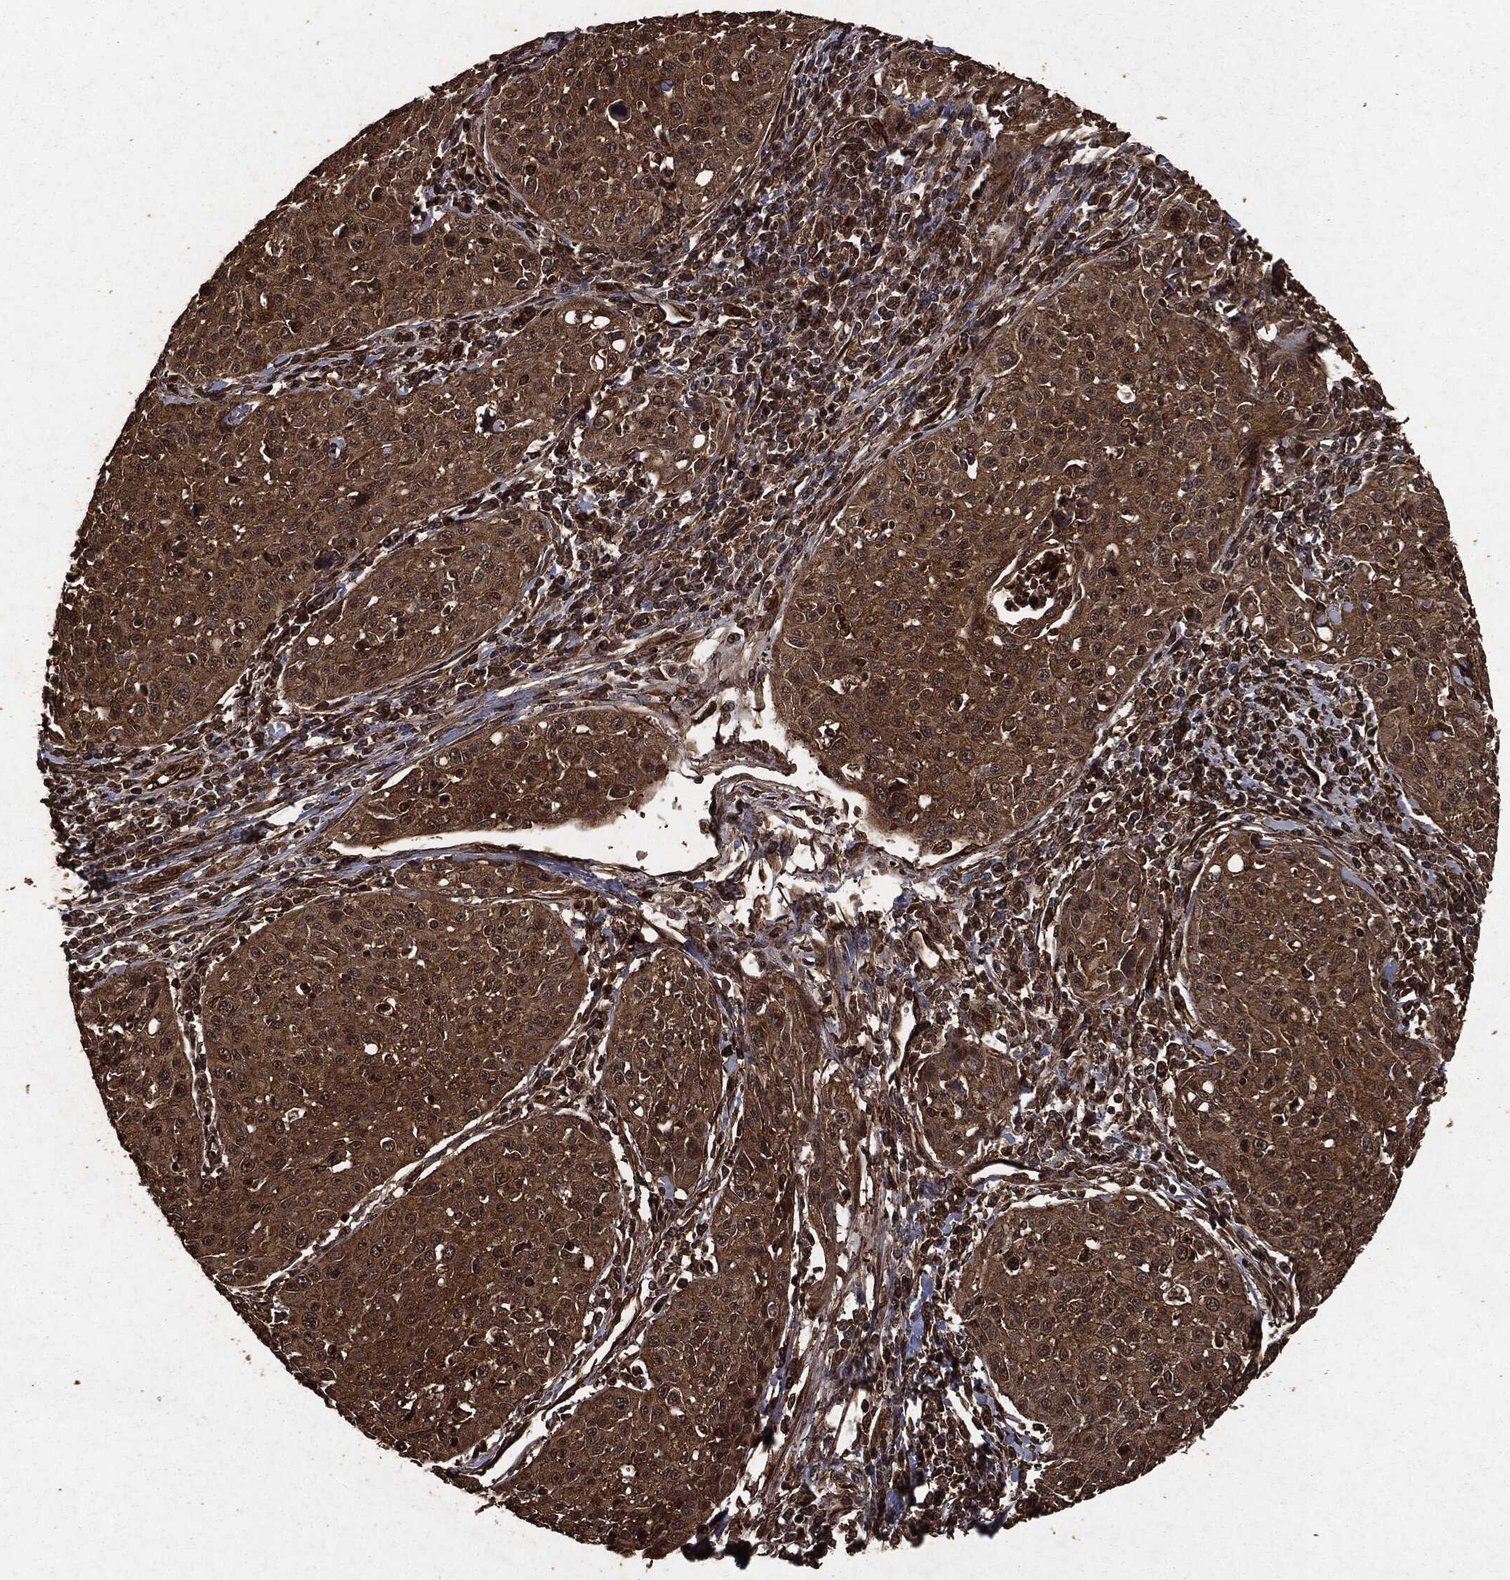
{"staining": {"intensity": "strong", "quantity": "25%-75%", "location": "cytoplasmic/membranous"}, "tissue": "cervical cancer", "cell_type": "Tumor cells", "image_type": "cancer", "snomed": [{"axis": "morphology", "description": "Squamous cell carcinoma, NOS"}, {"axis": "topography", "description": "Cervix"}], "caption": "Brown immunohistochemical staining in cervical cancer shows strong cytoplasmic/membranous staining in about 25%-75% of tumor cells.", "gene": "HRAS", "patient": {"sex": "female", "age": 26}}